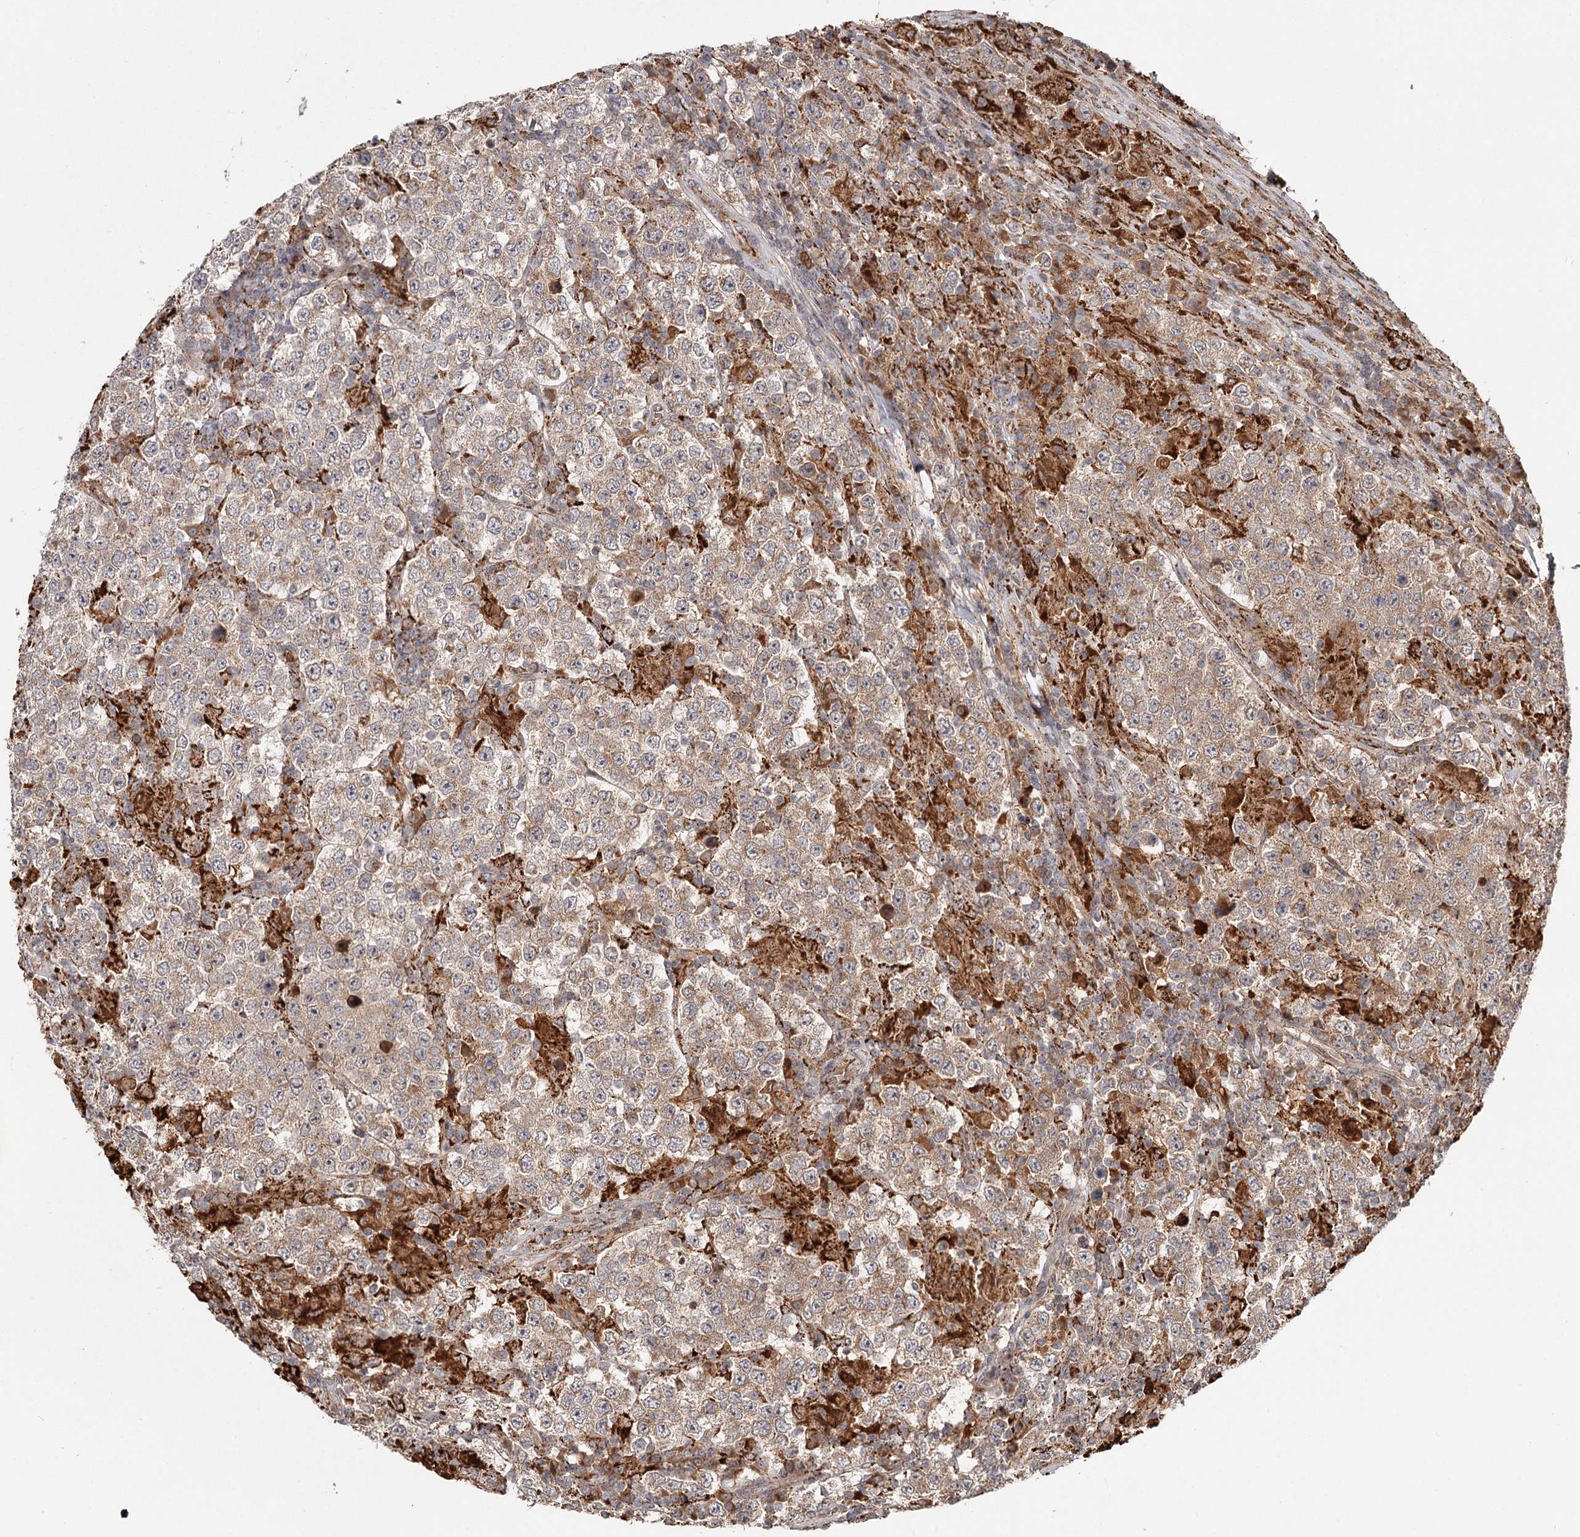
{"staining": {"intensity": "moderate", "quantity": ">75%", "location": "cytoplasmic/membranous"}, "tissue": "testis cancer", "cell_type": "Tumor cells", "image_type": "cancer", "snomed": [{"axis": "morphology", "description": "Normal tissue, NOS"}, {"axis": "morphology", "description": "Urothelial carcinoma, High grade"}, {"axis": "morphology", "description": "Seminoma, NOS"}, {"axis": "morphology", "description": "Carcinoma, Embryonal, NOS"}, {"axis": "topography", "description": "Urinary bladder"}, {"axis": "topography", "description": "Testis"}], "caption": "Testis cancer (embryonal carcinoma) was stained to show a protein in brown. There is medium levels of moderate cytoplasmic/membranous staining in about >75% of tumor cells.", "gene": "CDC123", "patient": {"sex": "male", "age": 41}}